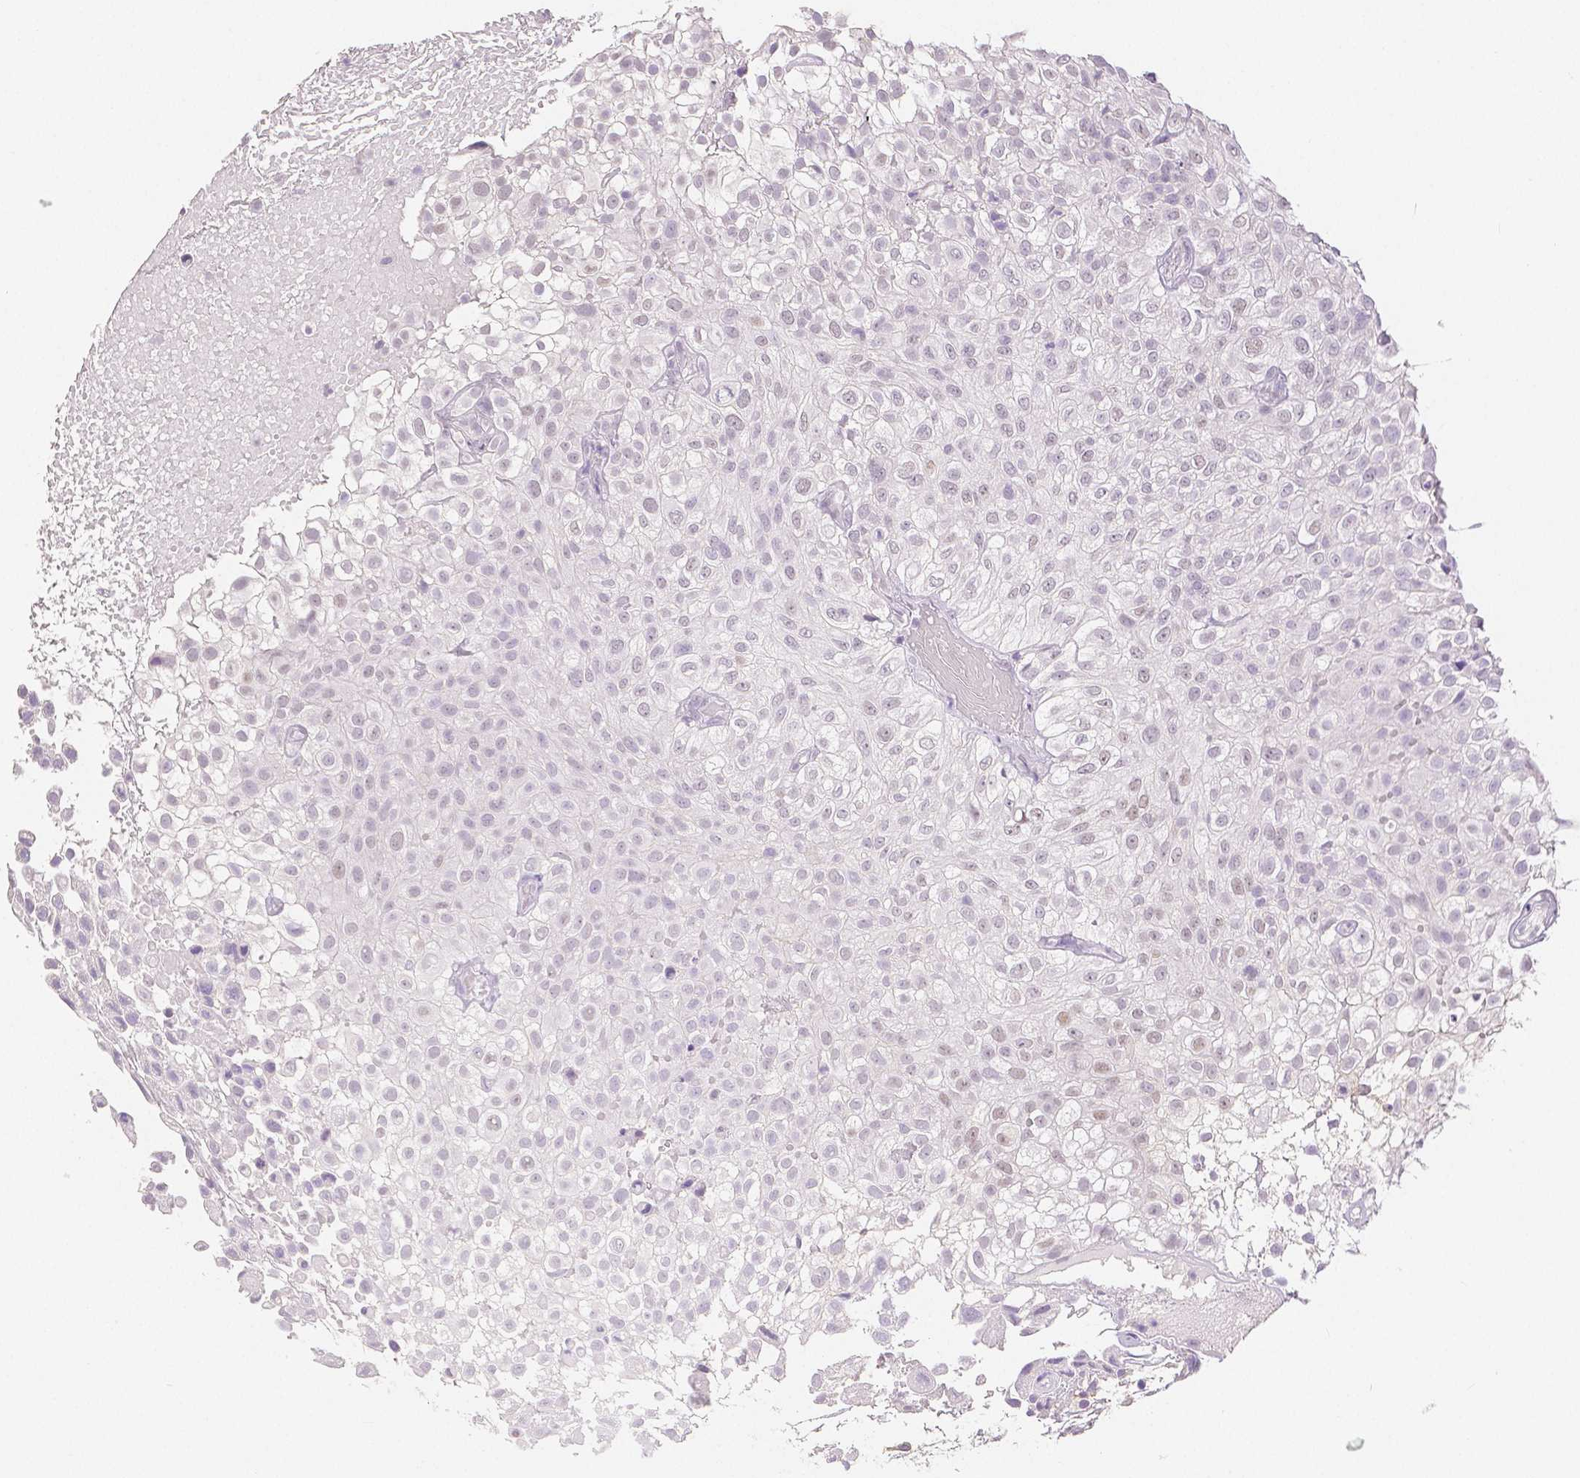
{"staining": {"intensity": "moderate", "quantity": "<25%", "location": "nuclear"}, "tissue": "urothelial cancer", "cell_type": "Tumor cells", "image_type": "cancer", "snomed": [{"axis": "morphology", "description": "Urothelial carcinoma, High grade"}, {"axis": "topography", "description": "Urinary bladder"}], "caption": "Urothelial carcinoma (high-grade) stained for a protein displays moderate nuclear positivity in tumor cells.", "gene": "OCLN", "patient": {"sex": "male", "age": 56}}